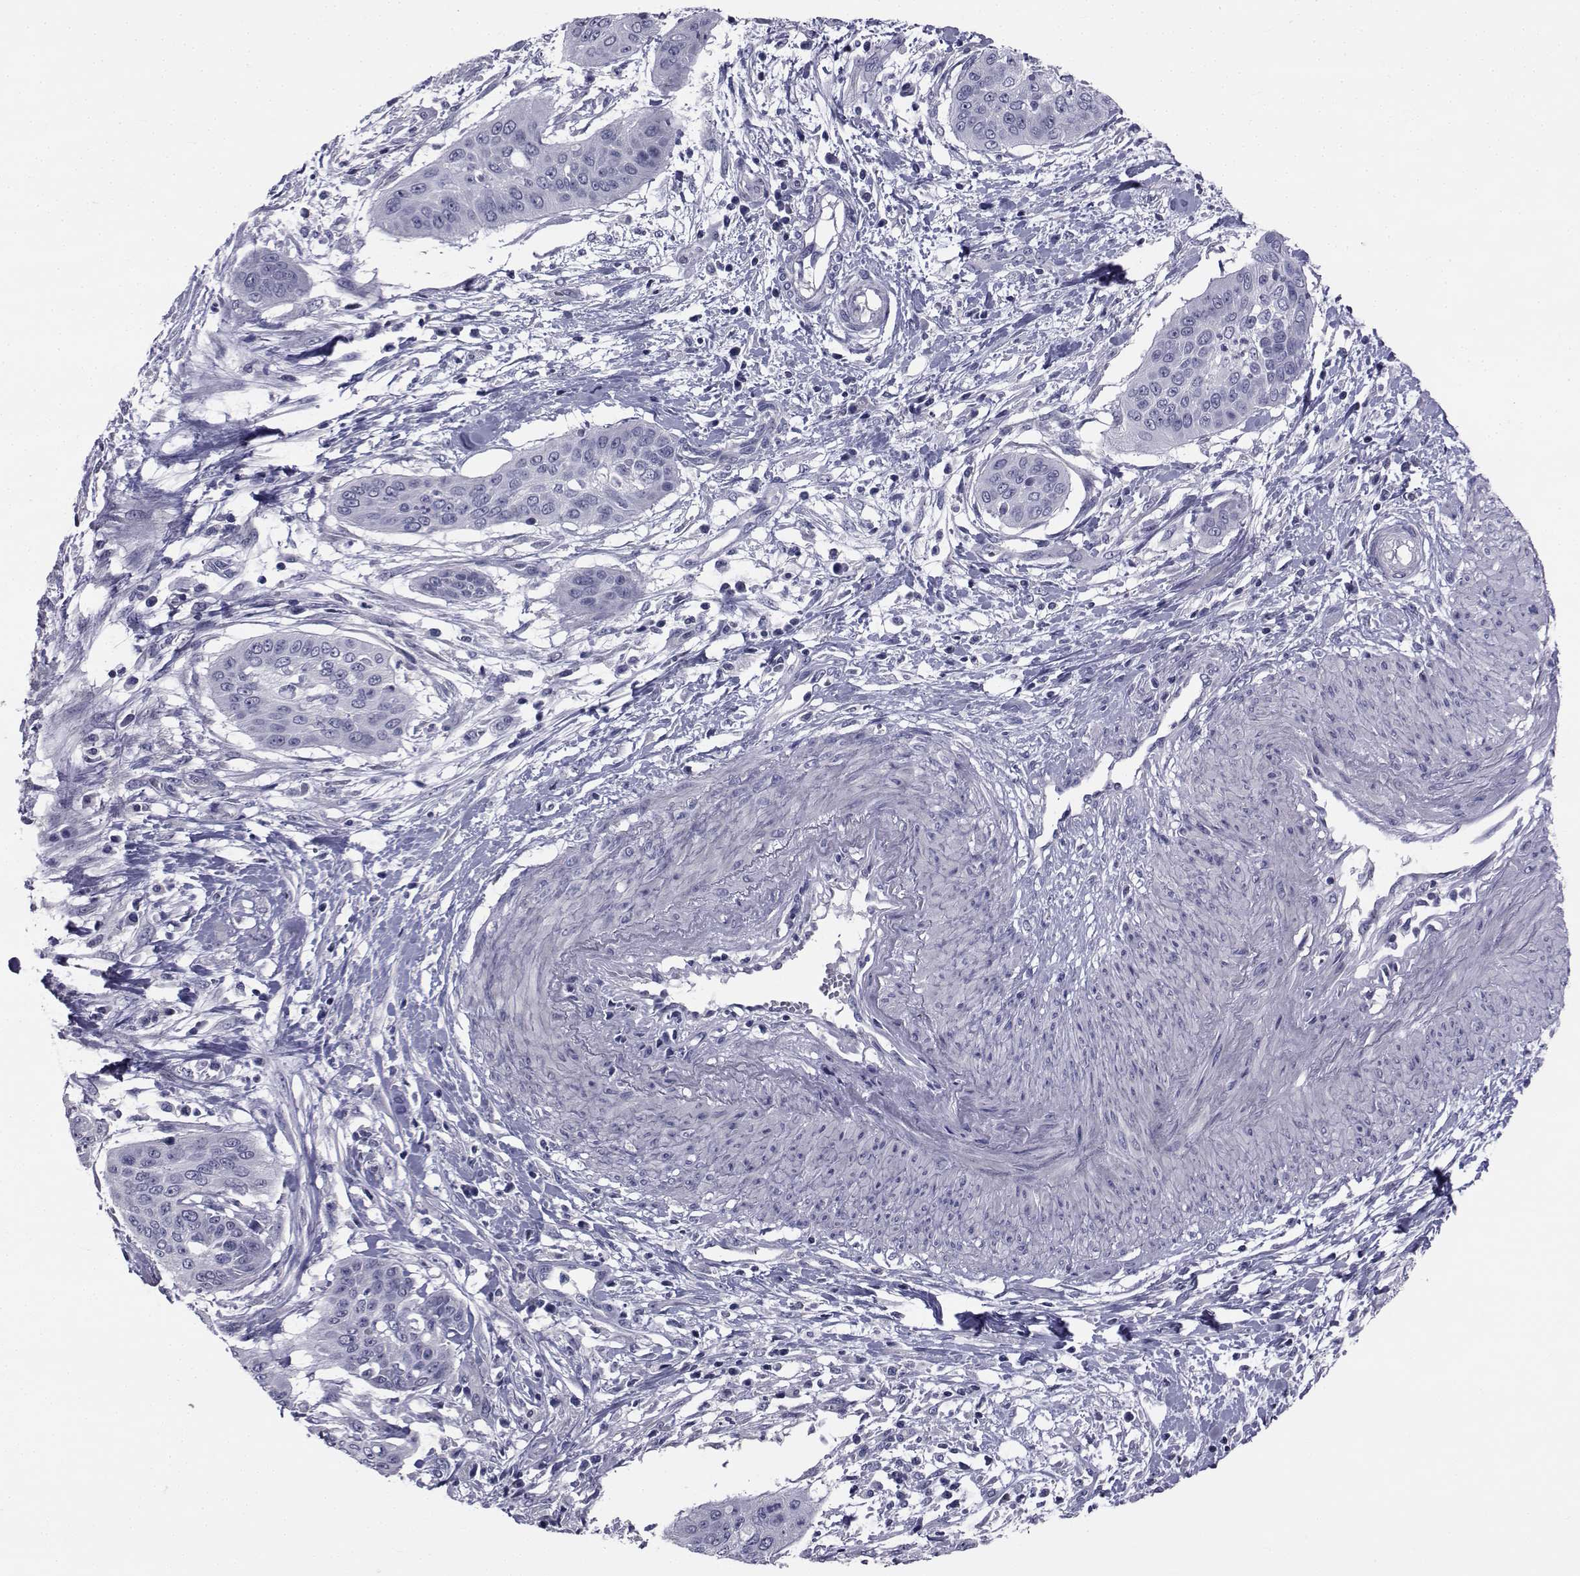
{"staining": {"intensity": "negative", "quantity": "none", "location": "none"}, "tissue": "cervical cancer", "cell_type": "Tumor cells", "image_type": "cancer", "snomed": [{"axis": "morphology", "description": "Squamous cell carcinoma, NOS"}, {"axis": "topography", "description": "Cervix"}], "caption": "The micrograph exhibits no staining of tumor cells in cervical squamous cell carcinoma.", "gene": "CHRNA1", "patient": {"sex": "female", "age": 39}}